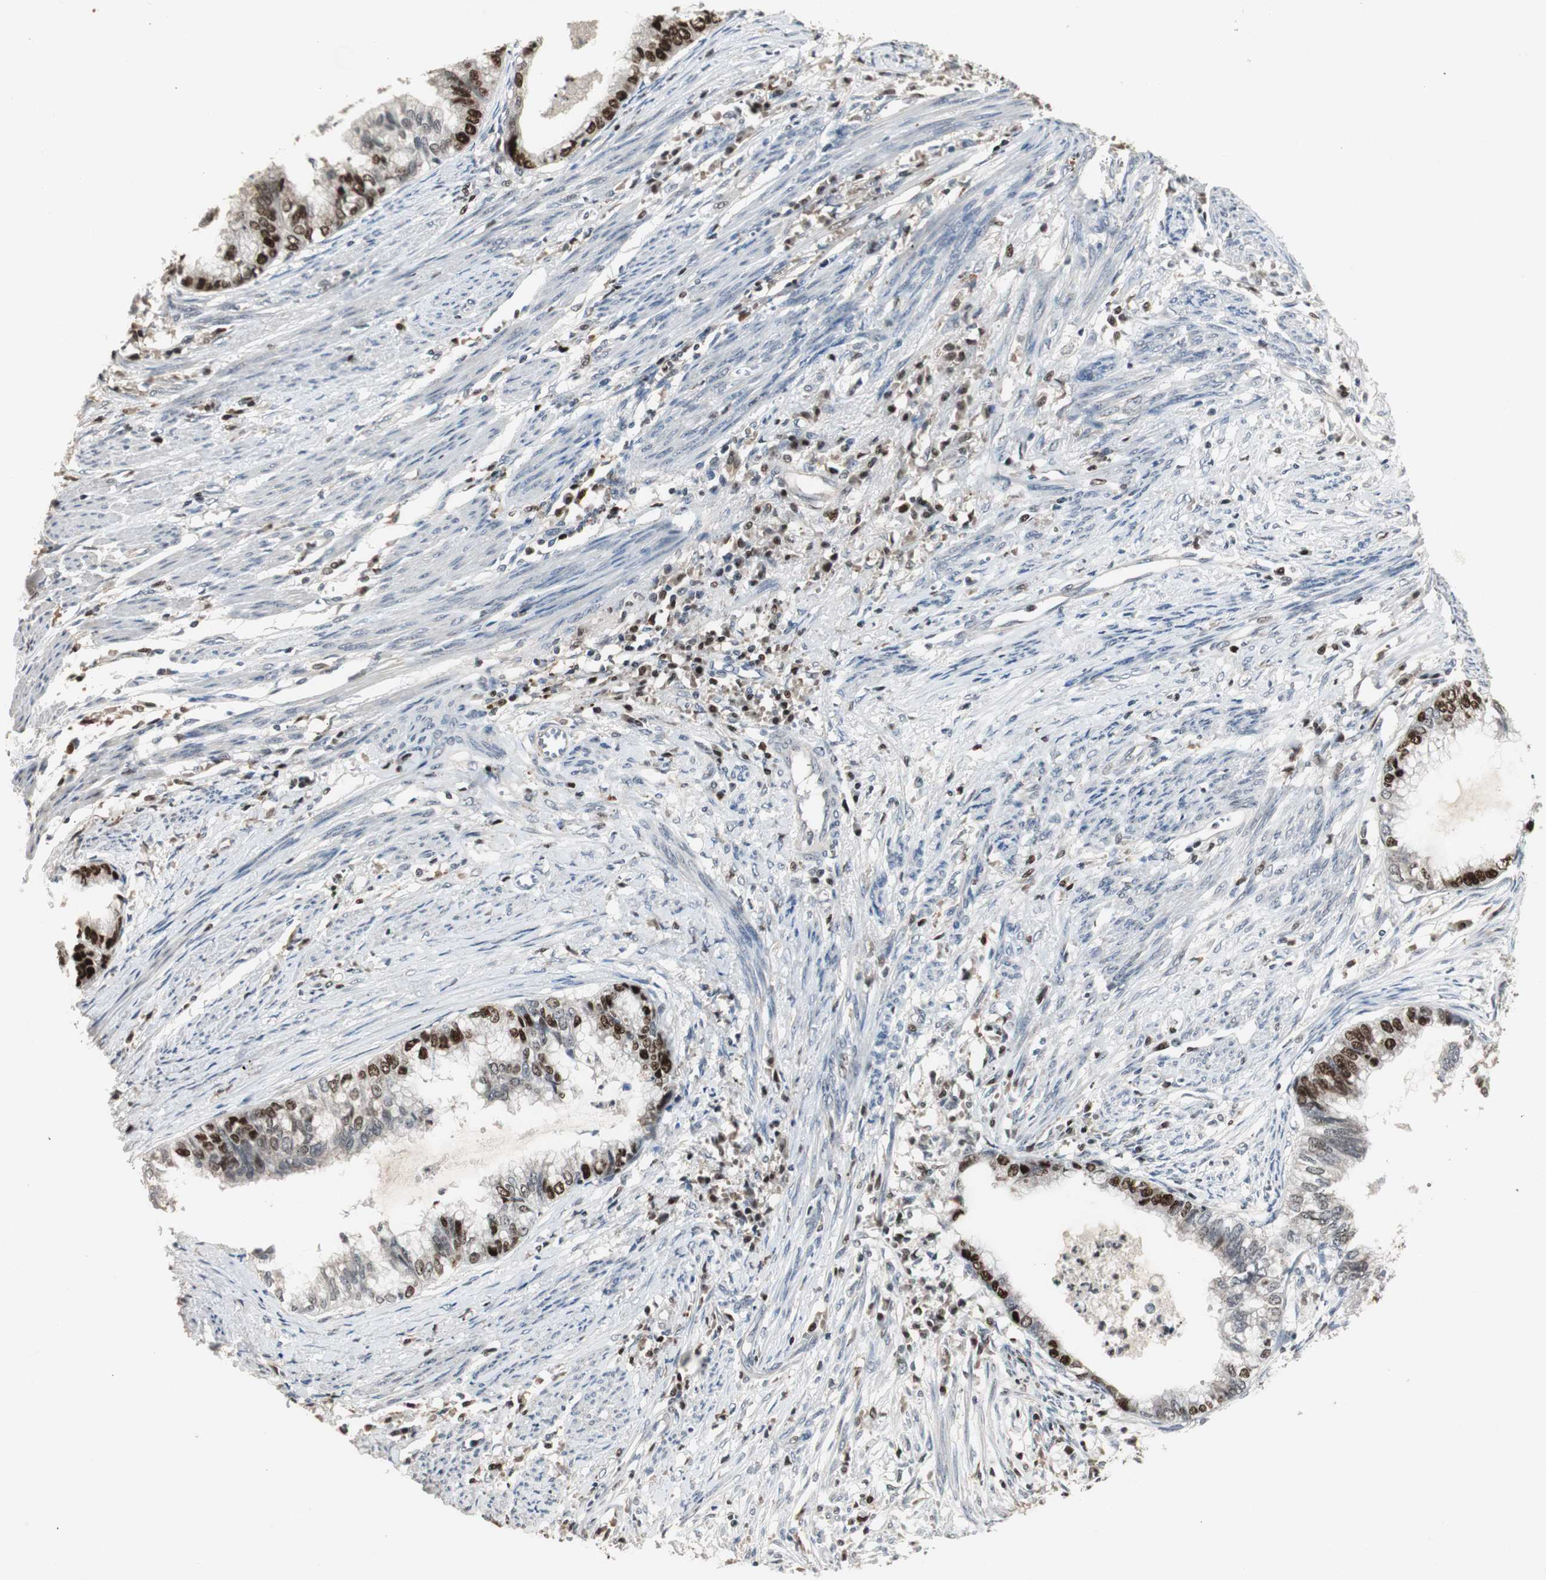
{"staining": {"intensity": "strong", "quantity": ">75%", "location": "nuclear"}, "tissue": "endometrial cancer", "cell_type": "Tumor cells", "image_type": "cancer", "snomed": [{"axis": "morphology", "description": "Adenocarcinoma, NOS"}, {"axis": "topography", "description": "Endometrium"}], "caption": "Immunohistochemical staining of human endometrial cancer shows strong nuclear protein expression in about >75% of tumor cells.", "gene": "FEN1", "patient": {"sex": "female", "age": 79}}